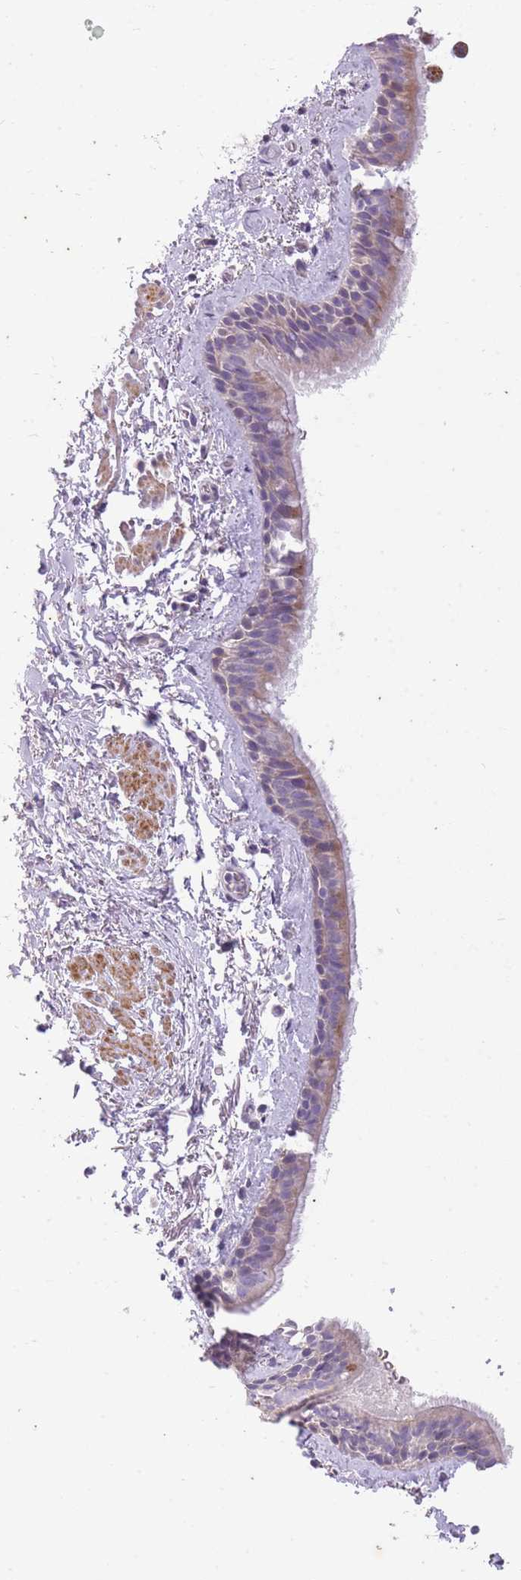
{"staining": {"intensity": "weak", "quantity": "25%-75%", "location": "cytoplasmic/membranous"}, "tissue": "bronchus", "cell_type": "Respiratory epithelial cells", "image_type": "normal", "snomed": [{"axis": "morphology", "description": "Normal tissue, NOS"}, {"axis": "topography", "description": "Lymph node"}, {"axis": "topography", "description": "Cartilage tissue"}, {"axis": "topography", "description": "Bronchus"}], "caption": "Immunohistochemistry photomicrograph of unremarkable bronchus: bronchus stained using IHC demonstrates low levels of weak protein expression localized specifically in the cytoplasmic/membranous of respiratory epithelial cells, appearing as a cytoplasmic/membranous brown color.", "gene": "CNTNAP3B", "patient": {"sex": "female", "age": 70}}